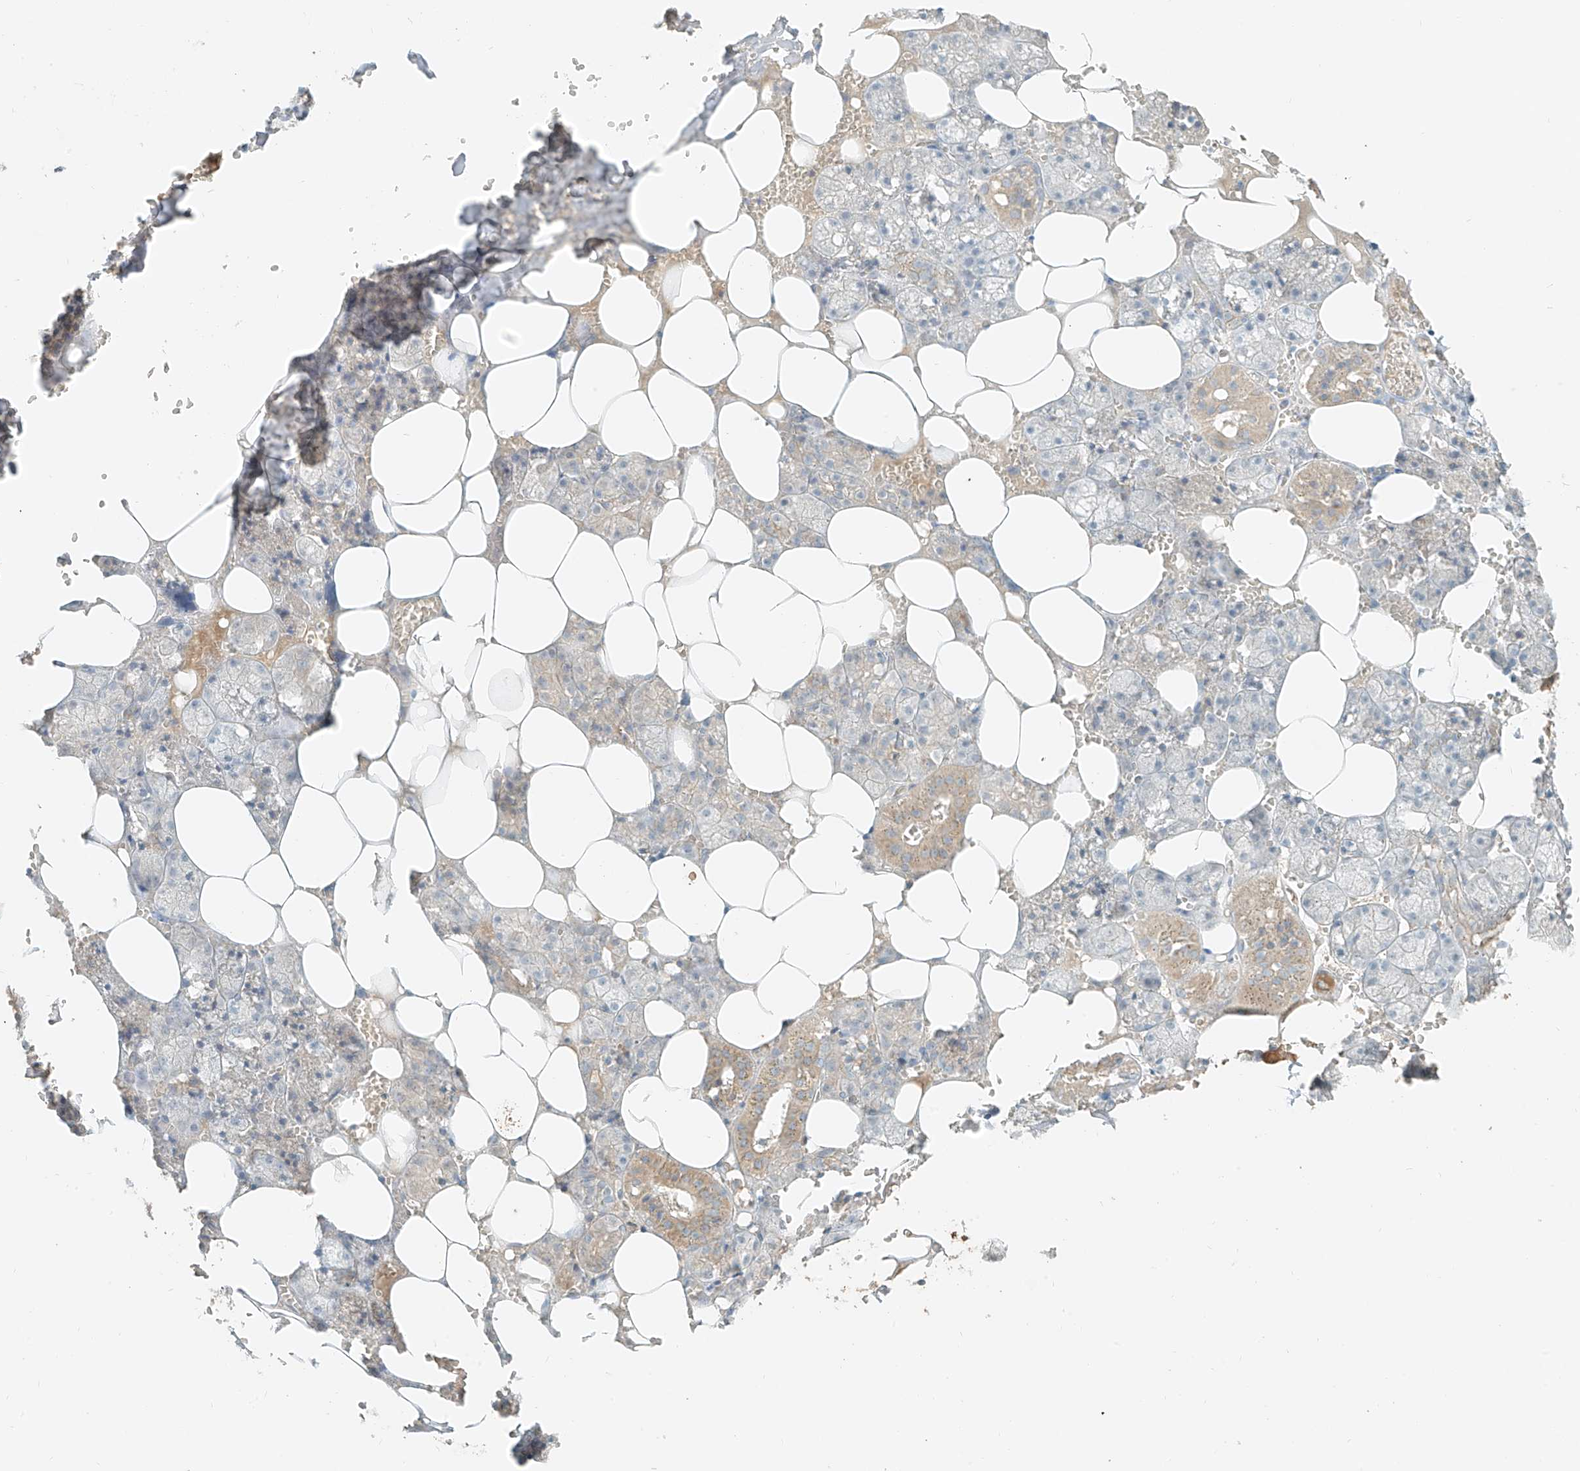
{"staining": {"intensity": "moderate", "quantity": "<25%", "location": "cytoplasmic/membranous"}, "tissue": "salivary gland", "cell_type": "Glandular cells", "image_type": "normal", "snomed": [{"axis": "morphology", "description": "Normal tissue, NOS"}, {"axis": "topography", "description": "Salivary gland"}], "caption": "Immunohistochemistry (IHC) image of unremarkable human salivary gland stained for a protein (brown), which shows low levels of moderate cytoplasmic/membranous expression in approximately <25% of glandular cells.", "gene": "FSTL1", "patient": {"sex": "male", "age": 62}}